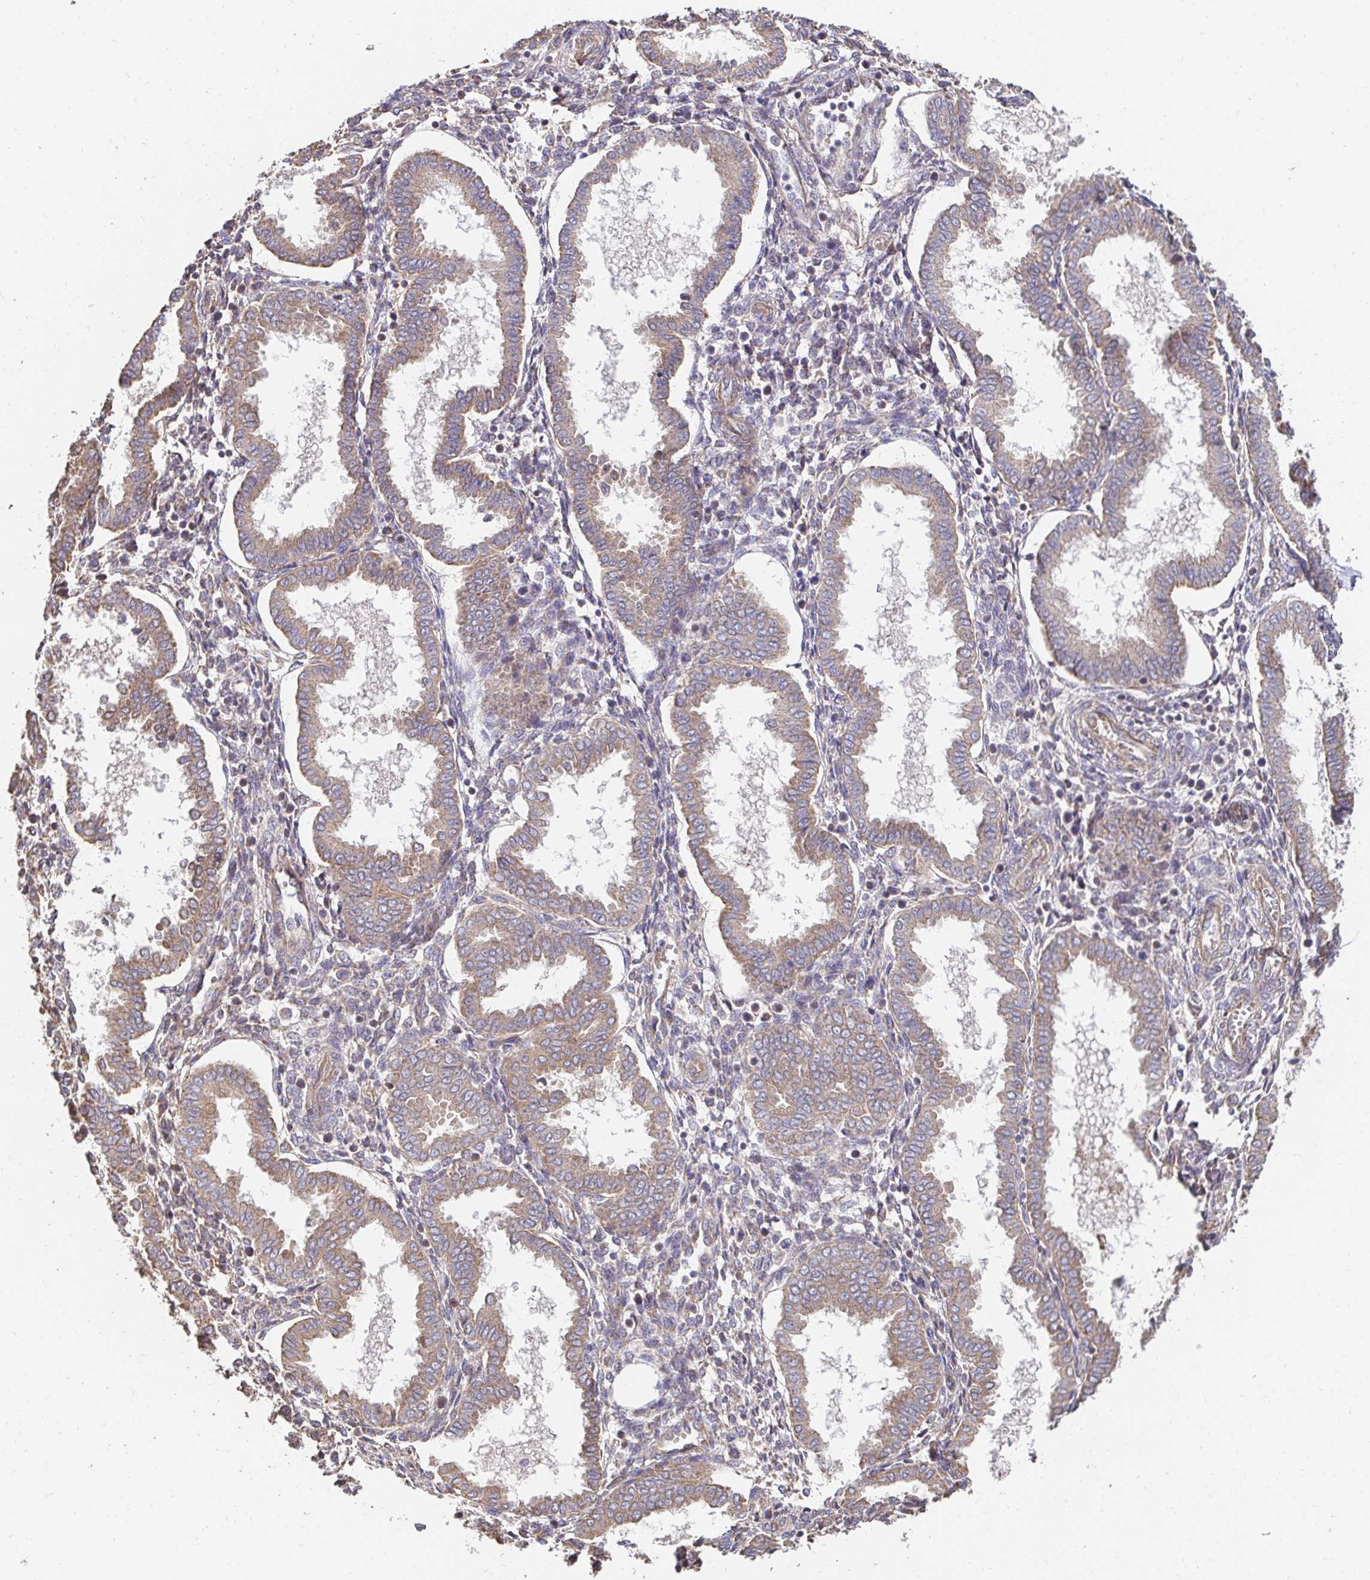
{"staining": {"intensity": "moderate", "quantity": "<25%", "location": "cytoplasmic/membranous"}, "tissue": "endometrium", "cell_type": "Cells in endometrial stroma", "image_type": "normal", "snomed": [{"axis": "morphology", "description": "Normal tissue, NOS"}, {"axis": "topography", "description": "Endometrium"}], "caption": "Moderate cytoplasmic/membranous positivity for a protein is present in approximately <25% of cells in endometrial stroma of unremarkable endometrium using immunohistochemistry.", "gene": "APBB1", "patient": {"sex": "female", "age": 24}}